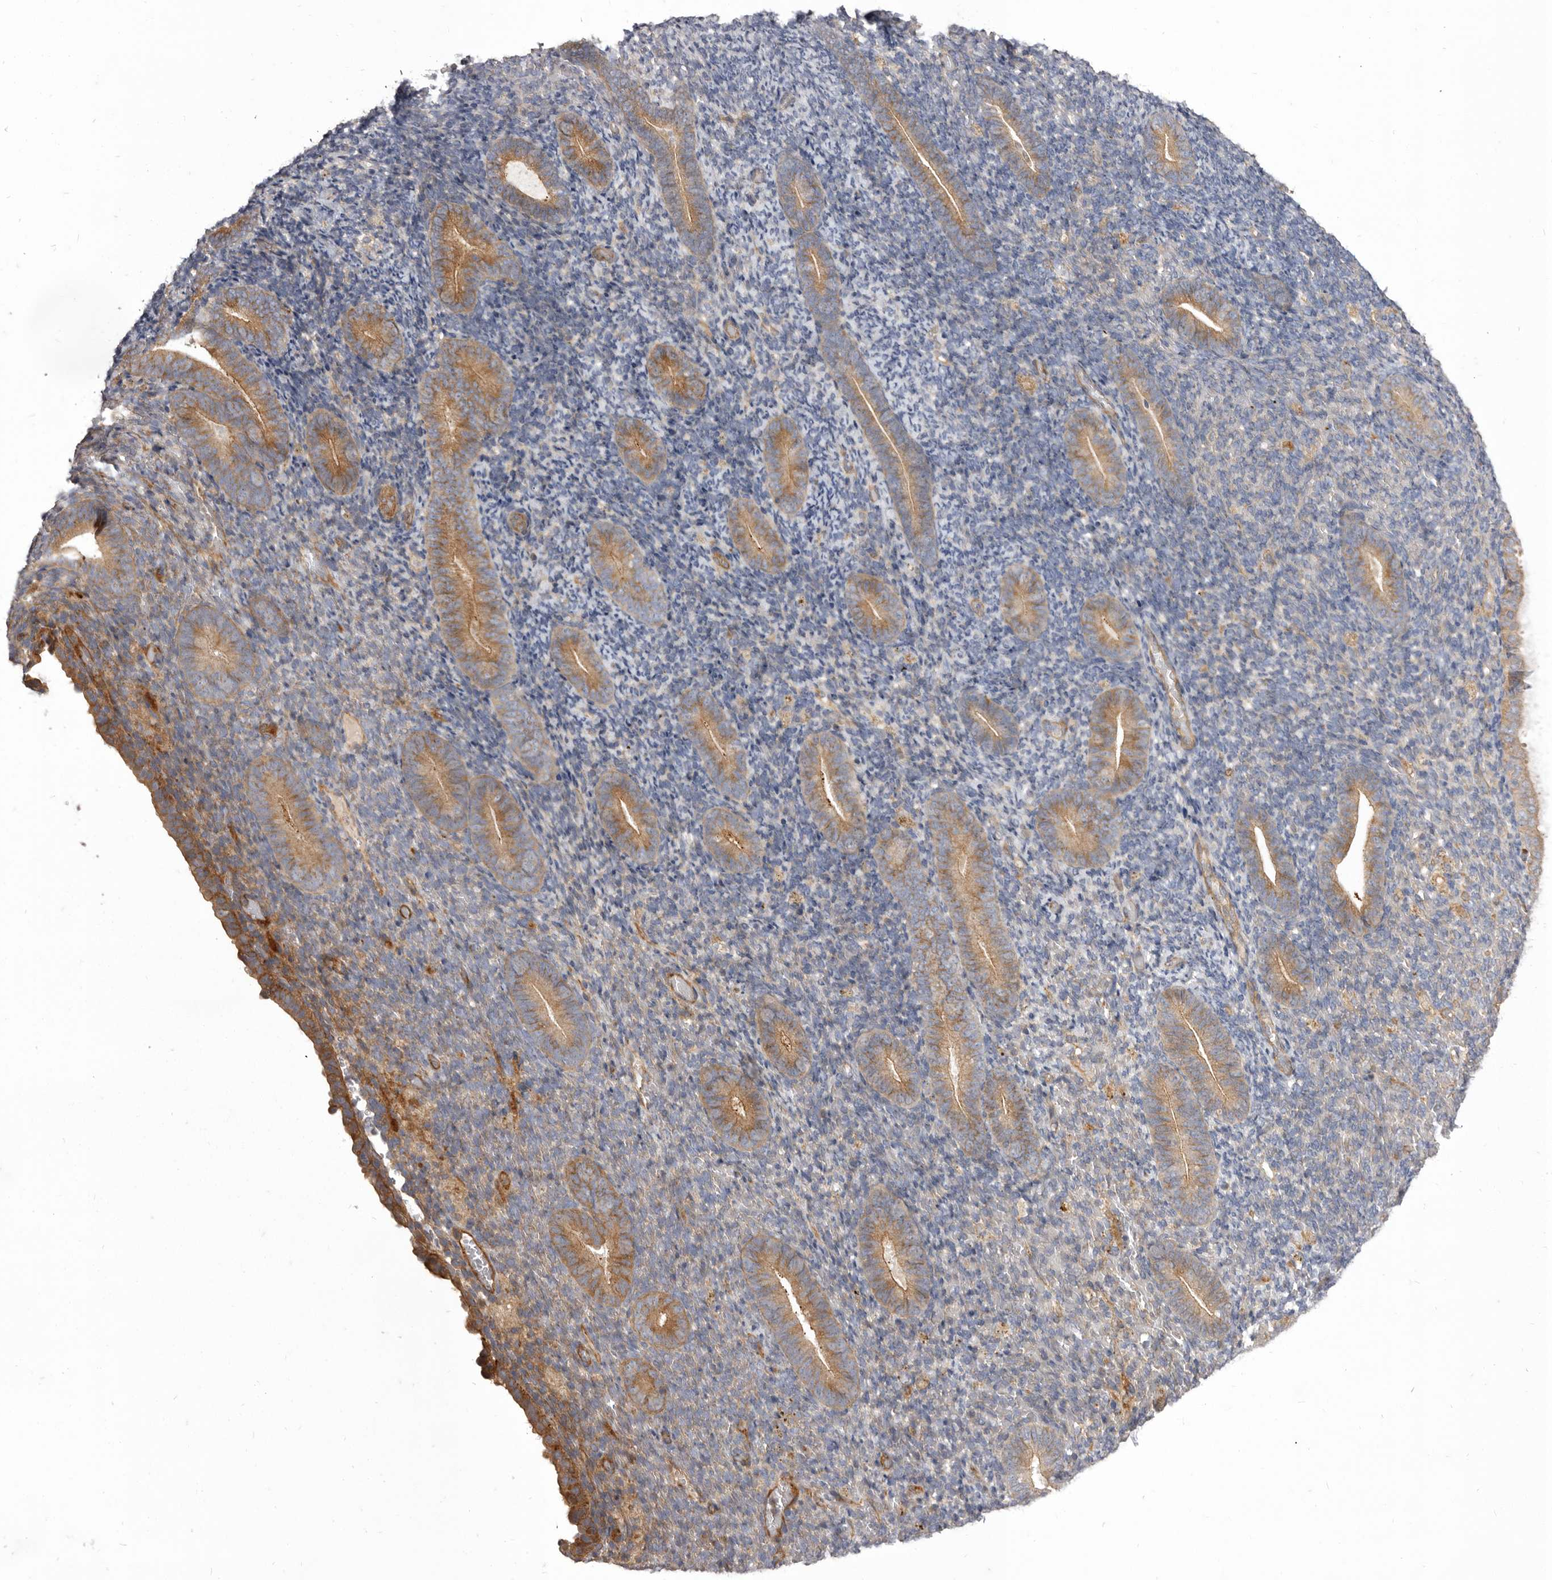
{"staining": {"intensity": "weak", "quantity": "<25%", "location": "cytoplasmic/membranous"}, "tissue": "endometrium", "cell_type": "Cells in endometrial stroma", "image_type": "normal", "snomed": [{"axis": "morphology", "description": "Normal tissue, NOS"}, {"axis": "topography", "description": "Endometrium"}], "caption": "Image shows no protein expression in cells in endometrial stroma of normal endometrium. (Immunohistochemistry (ihc), brightfield microscopy, high magnification).", "gene": "VPS45", "patient": {"sex": "female", "age": 51}}